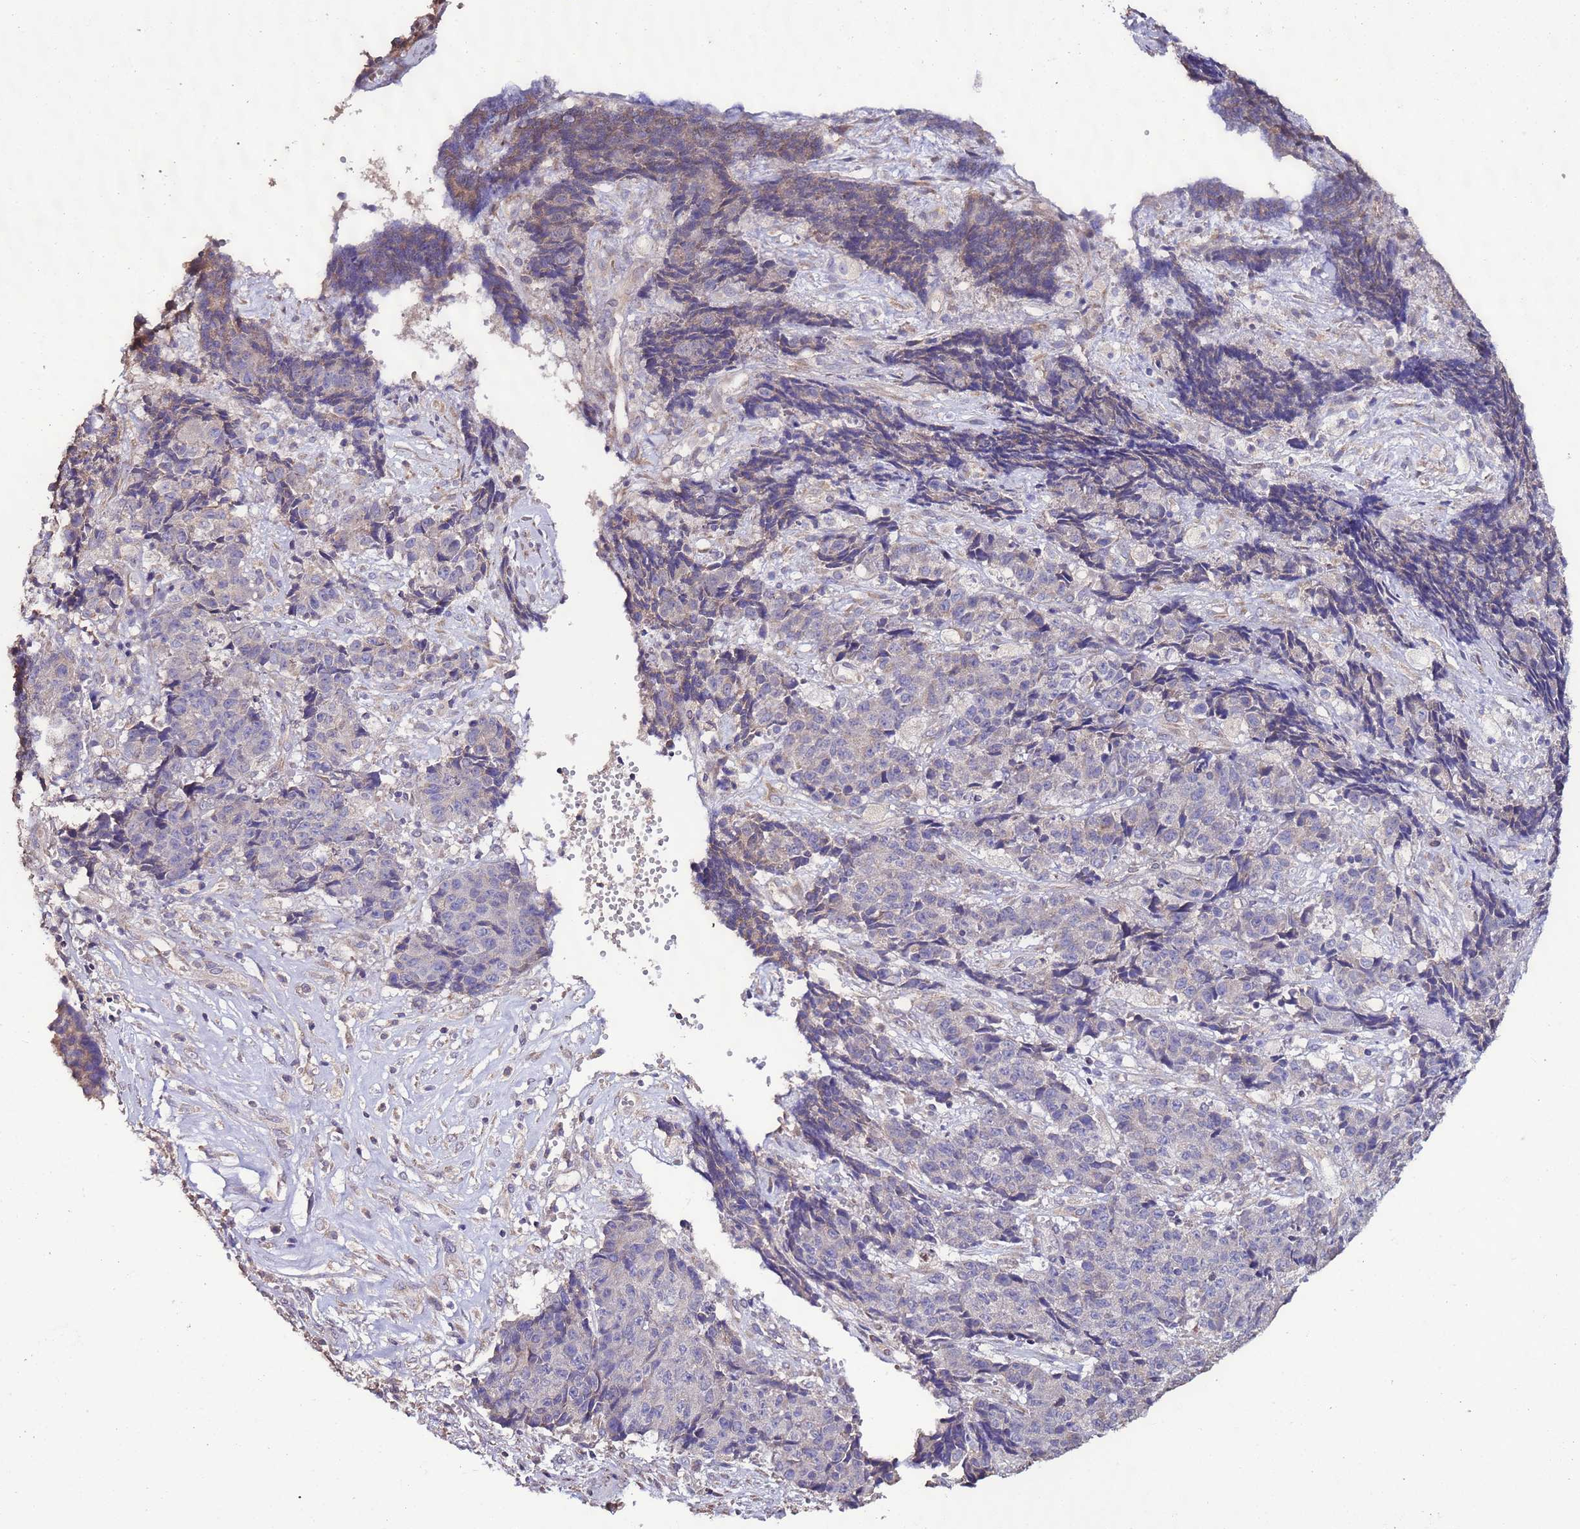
{"staining": {"intensity": "weak", "quantity": "<25%", "location": "cytoplasmic/membranous"}, "tissue": "ovarian cancer", "cell_type": "Tumor cells", "image_type": "cancer", "snomed": [{"axis": "morphology", "description": "Carcinoma, endometroid"}, {"axis": "topography", "description": "Ovary"}], "caption": "The immunohistochemistry (IHC) image has no significant expression in tumor cells of ovarian cancer (endometroid carcinoma) tissue.", "gene": "SLC41A3", "patient": {"sex": "female", "age": 42}}